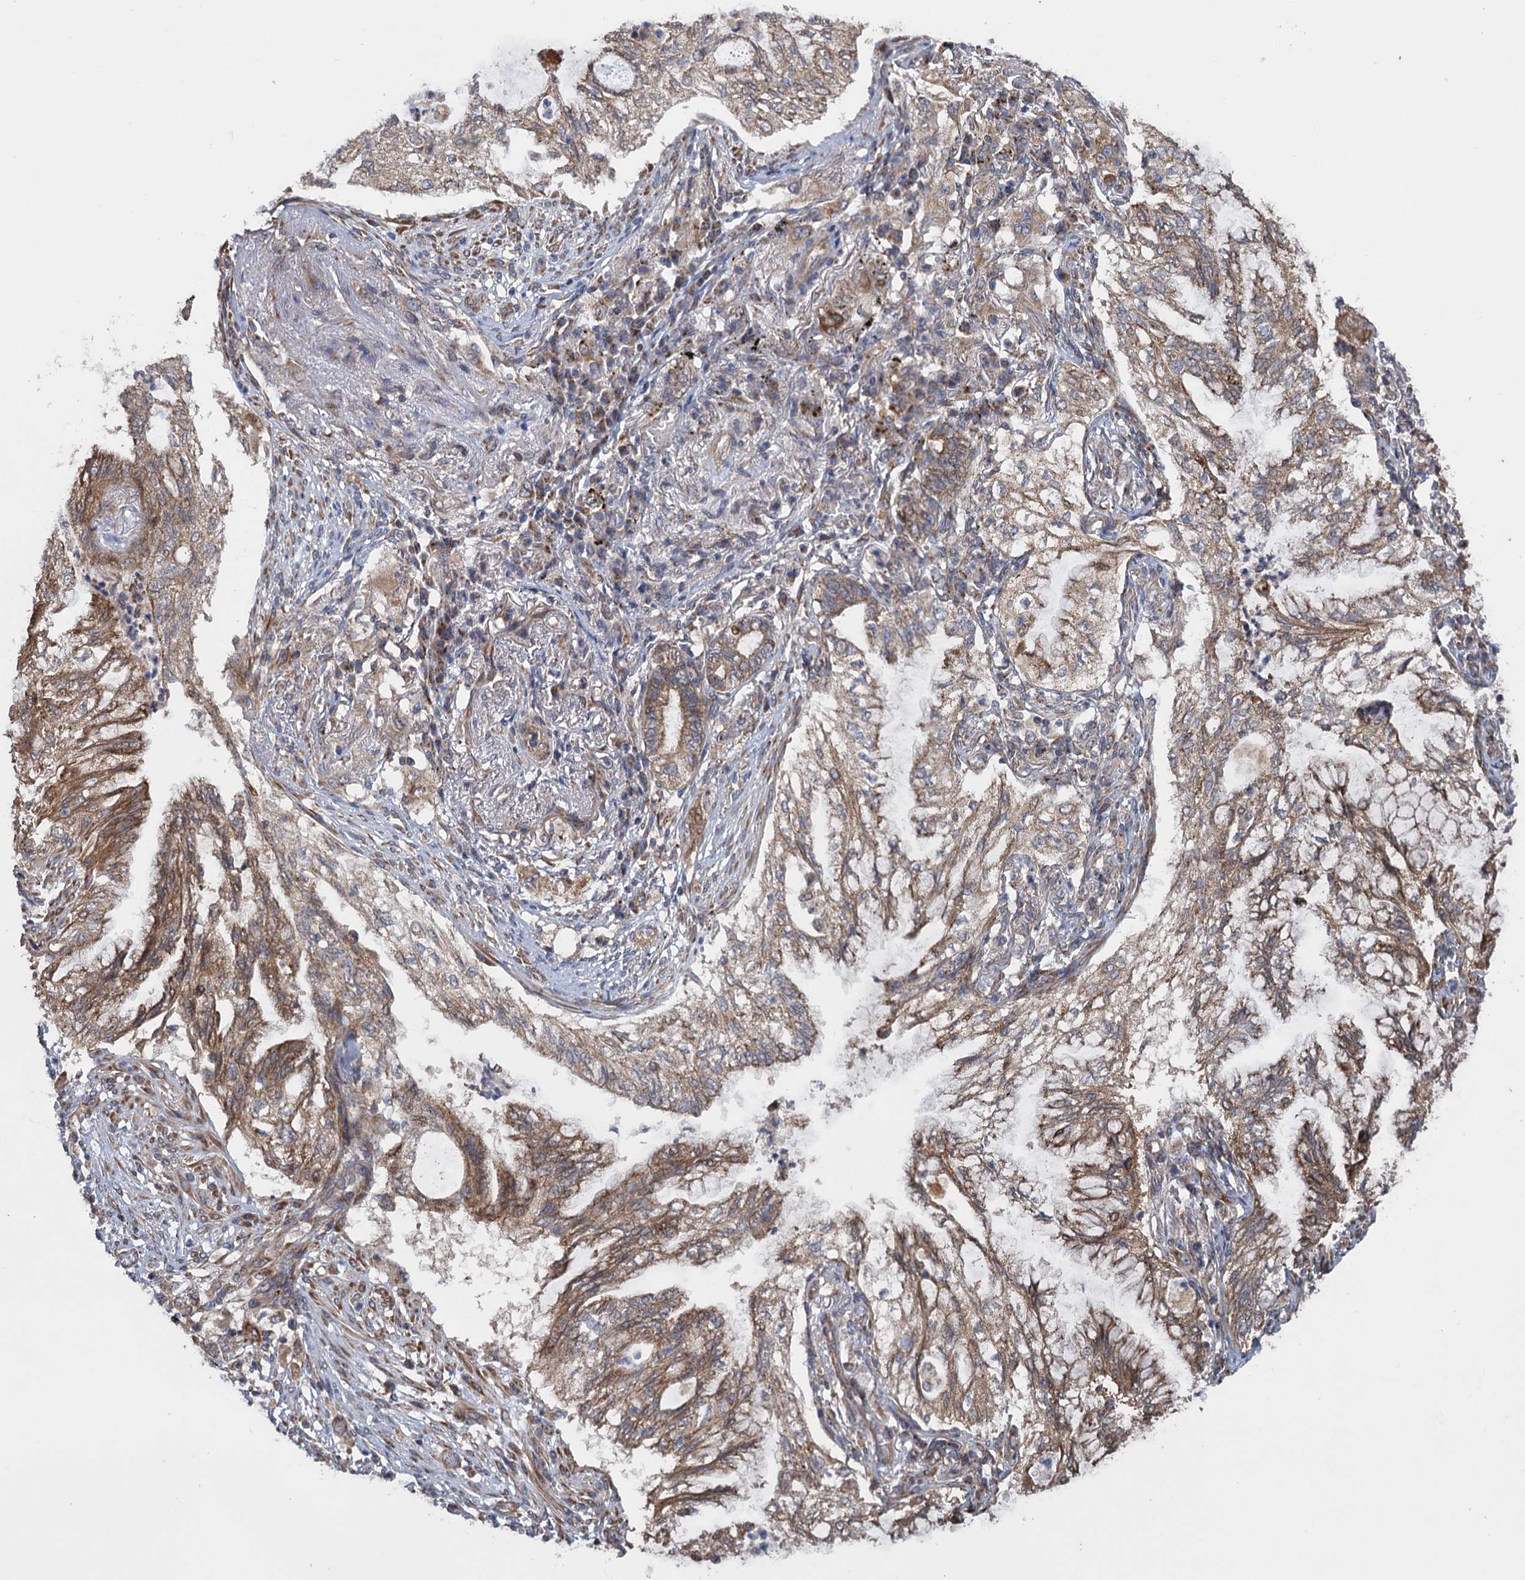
{"staining": {"intensity": "moderate", "quantity": ">75%", "location": "cytoplasmic/membranous"}, "tissue": "lung cancer", "cell_type": "Tumor cells", "image_type": "cancer", "snomed": [{"axis": "morphology", "description": "Adenocarcinoma, NOS"}, {"axis": "topography", "description": "Lung"}], "caption": "A micrograph showing moderate cytoplasmic/membranous staining in about >75% of tumor cells in lung adenocarcinoma, as visualized by brown immunohistochemical staining.", "gene": "HAUS1", "patient": {"sex": "female", "age": 70}}